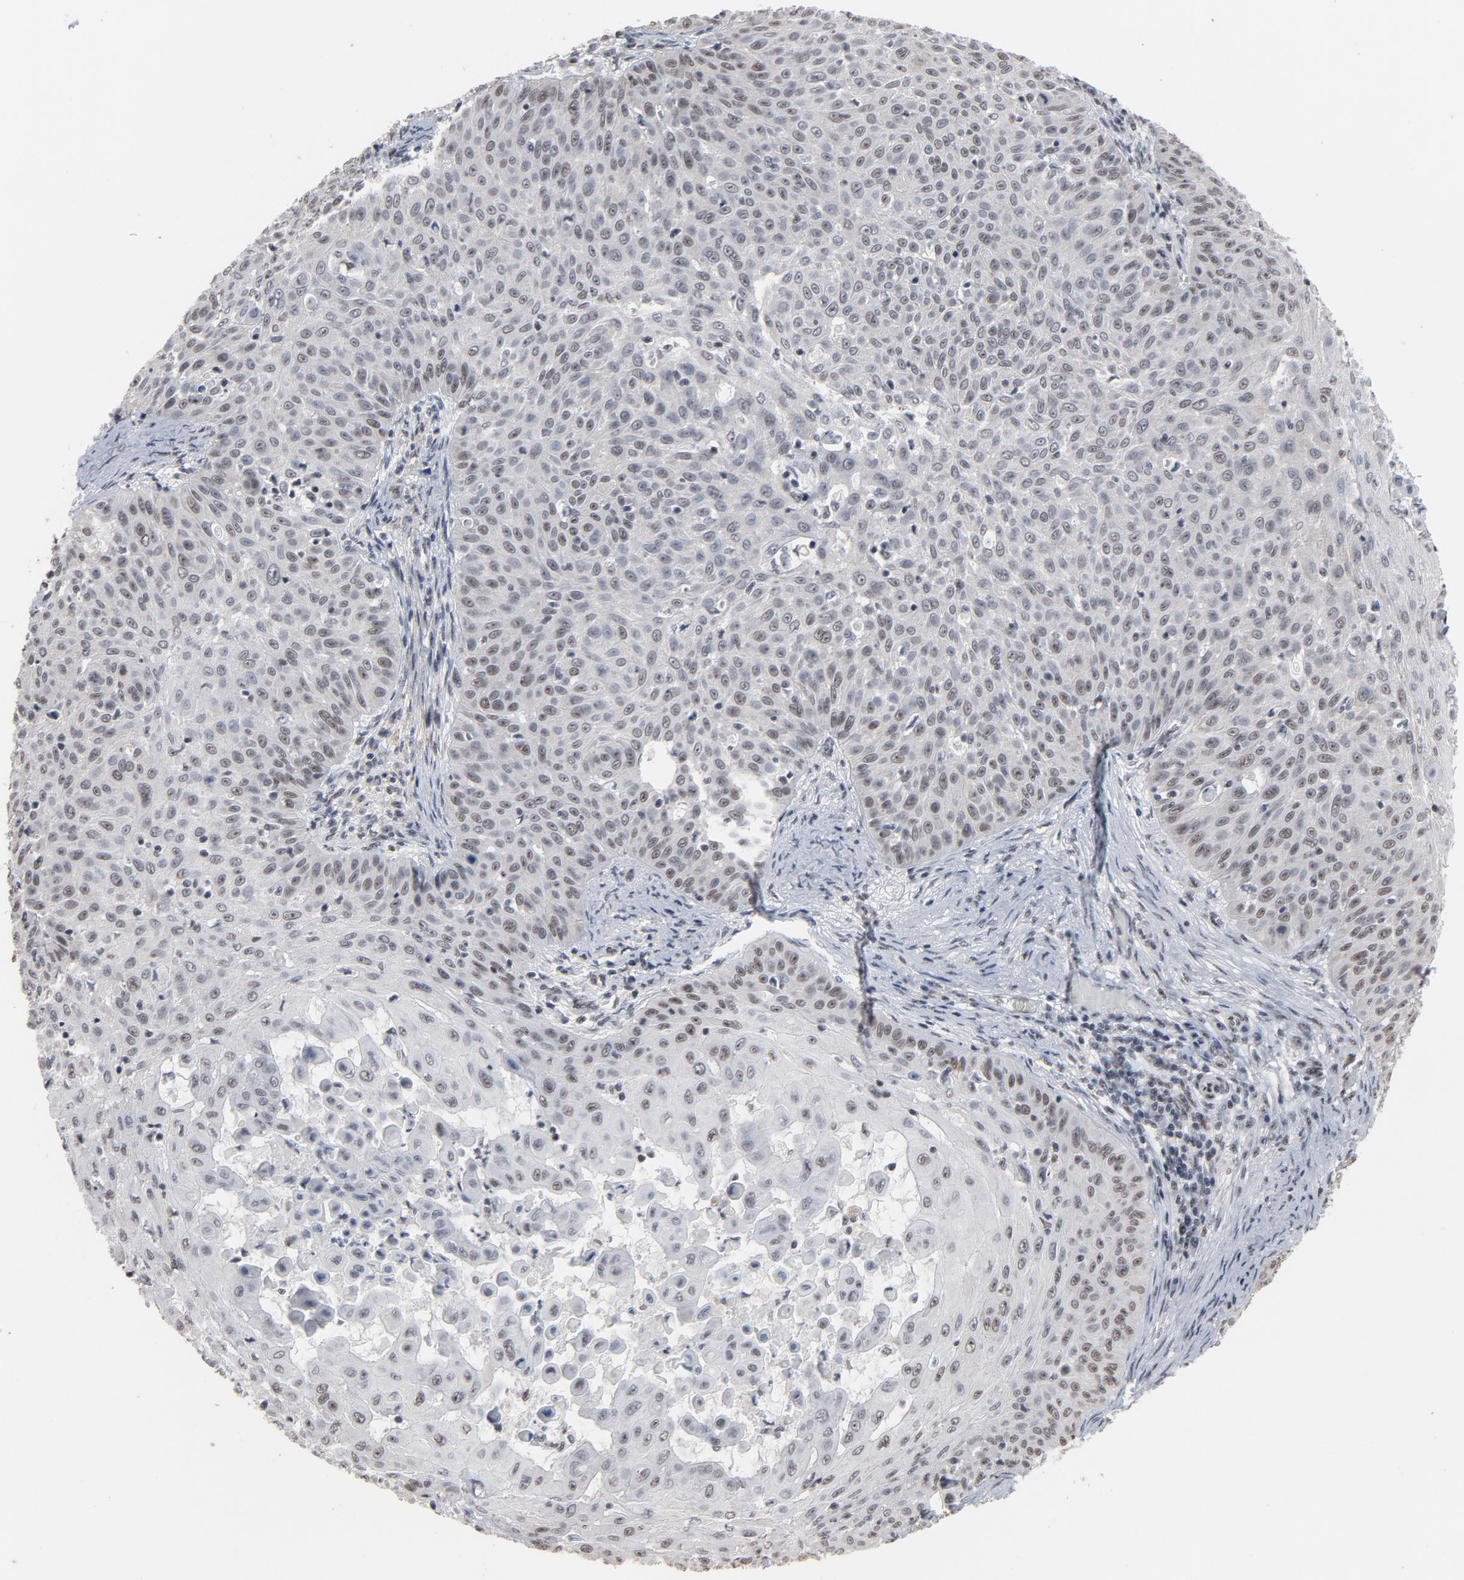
{"staining": {"intensity": "weak", "quantity": "25%-75%", "location": "nuclear"}, "tissue": "skin cancer", "cell_type": "Tumor cells", "image_type": "cancer", "snomed": [{"axis": "morphology", "description": "Squamous cell carcinoma, NOS"}, {"axis": "topography", "description": "Skin"}], "caption": "Human squamous cell carcinoma (skin) stained for a protein (brown) exhibits weak nuclear positive positivity in about 25%-75% of tumor cells.", "gene": "MRE11", "patient": {"sex": "male", "age": 82}}